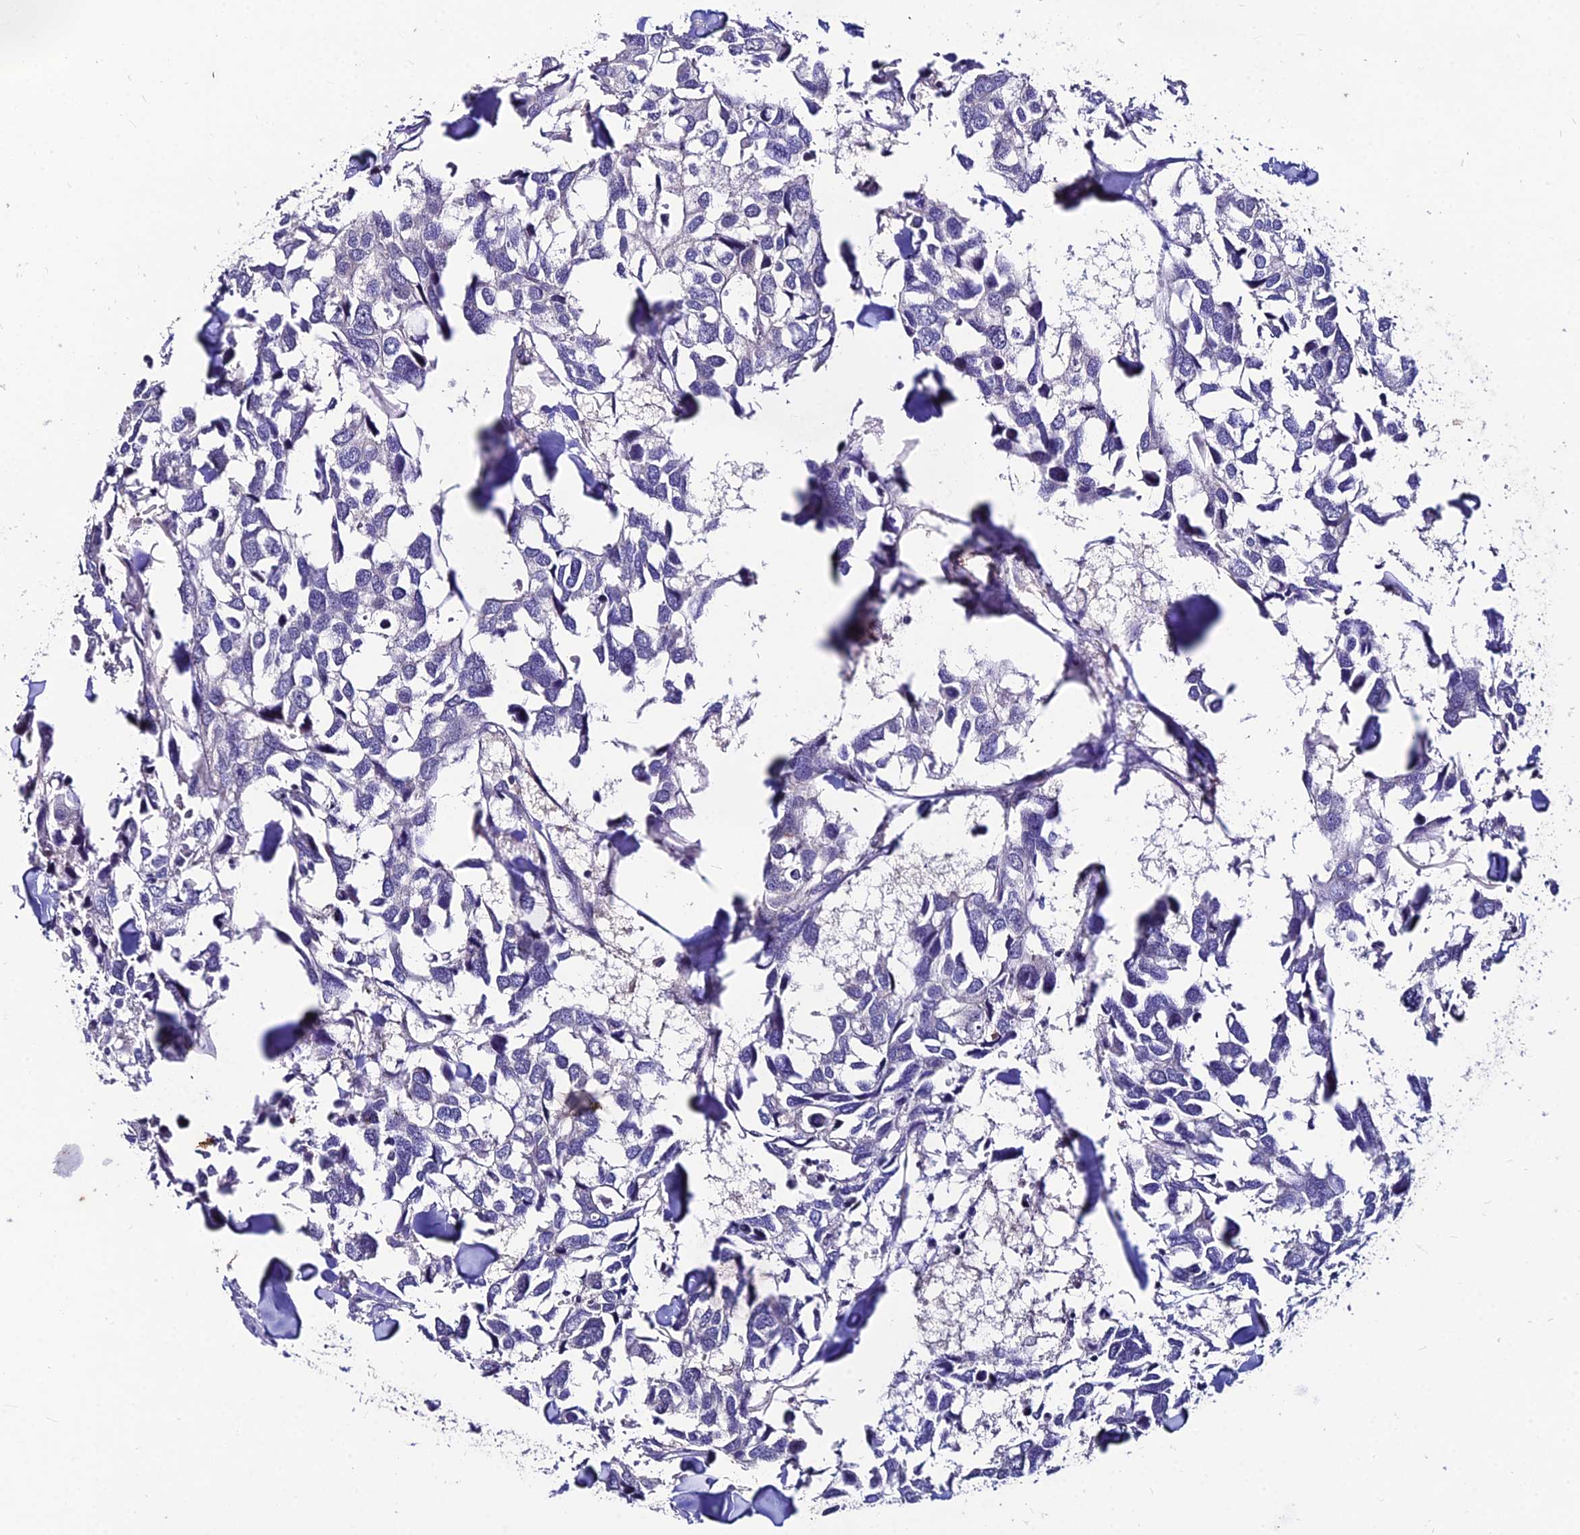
{"staining": {"intensity": "negative", "quantity": "none", "location": "none"}, "tissue": "breast cancer", "cell_type": "Tumor cells", "image_type": "cancer", "snomed": [{"axis": "morphology", "description": "Duct carcinoma"}, {"axis": "topography", "description": "Breast"}], "caption": "This is a image of immunohistochemistry (IHC) staining of breast intraductal carcinoma, which shows no positivity in tumor cells.", "gene": "LGALS7", "patient": {"sex": "female", "age": 83}}